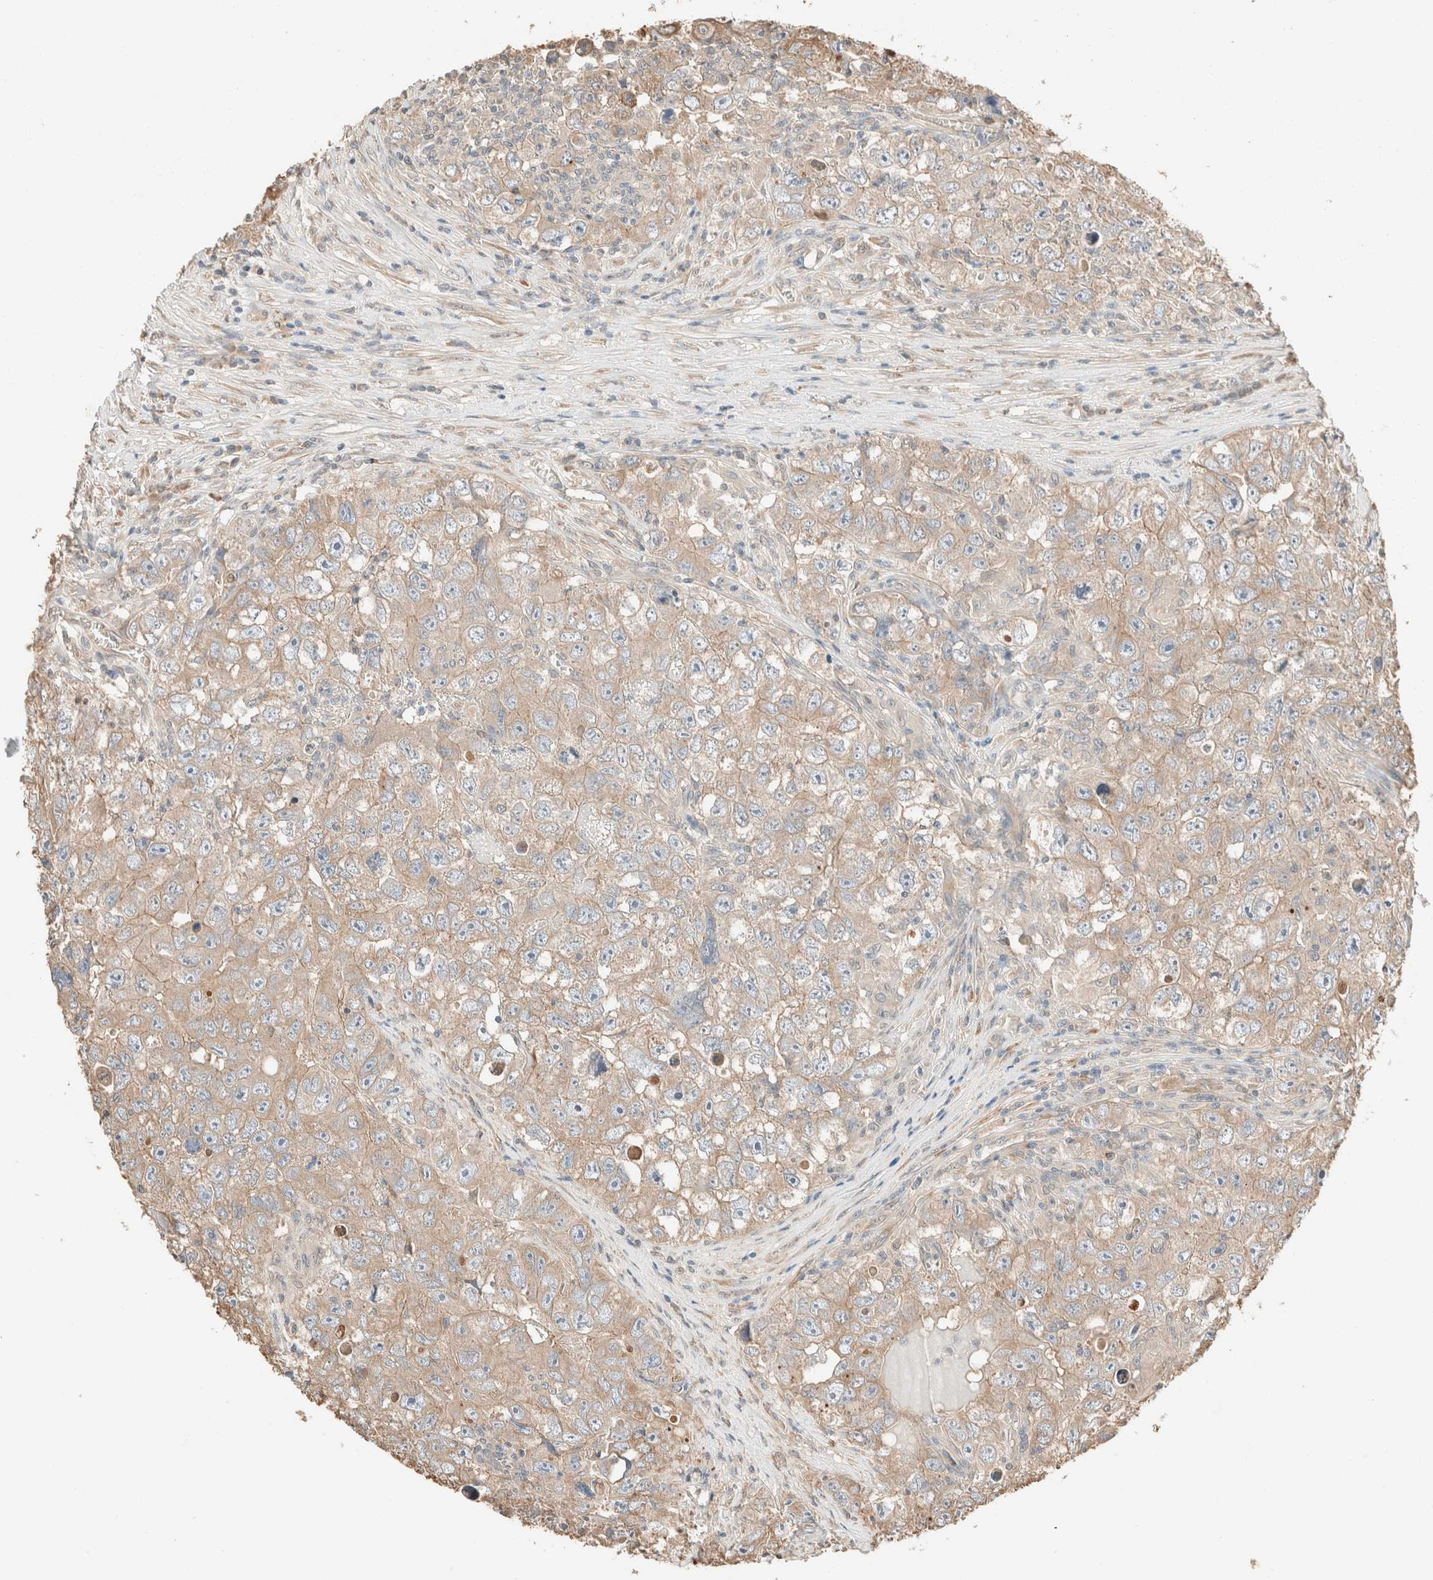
{"staining": {"intensity": "moderate", "quantity": ">75%", "location": "cytoplasmic/membranous"}, "tissue": "testis cancer", "cell_type": "Tumor cells", "image_type": "cancer", "snomed": [{"axis": "morphology", "description": "Seminoma, NOS"}, {"axis": "morphology", "description": "Carcinoma, Embryonal, NOS"}, {"axis": "topography", "description": "Testis"}], "caption": "The photomicrograph reveals immunohistochemical staining of testis cancer. There is moderate cytoplasmic/membranous positivity is appreciated in approximately >75% of tumor cells.", "gene": "TUBD1", "patient": {"sex": "male", "age": 43}}